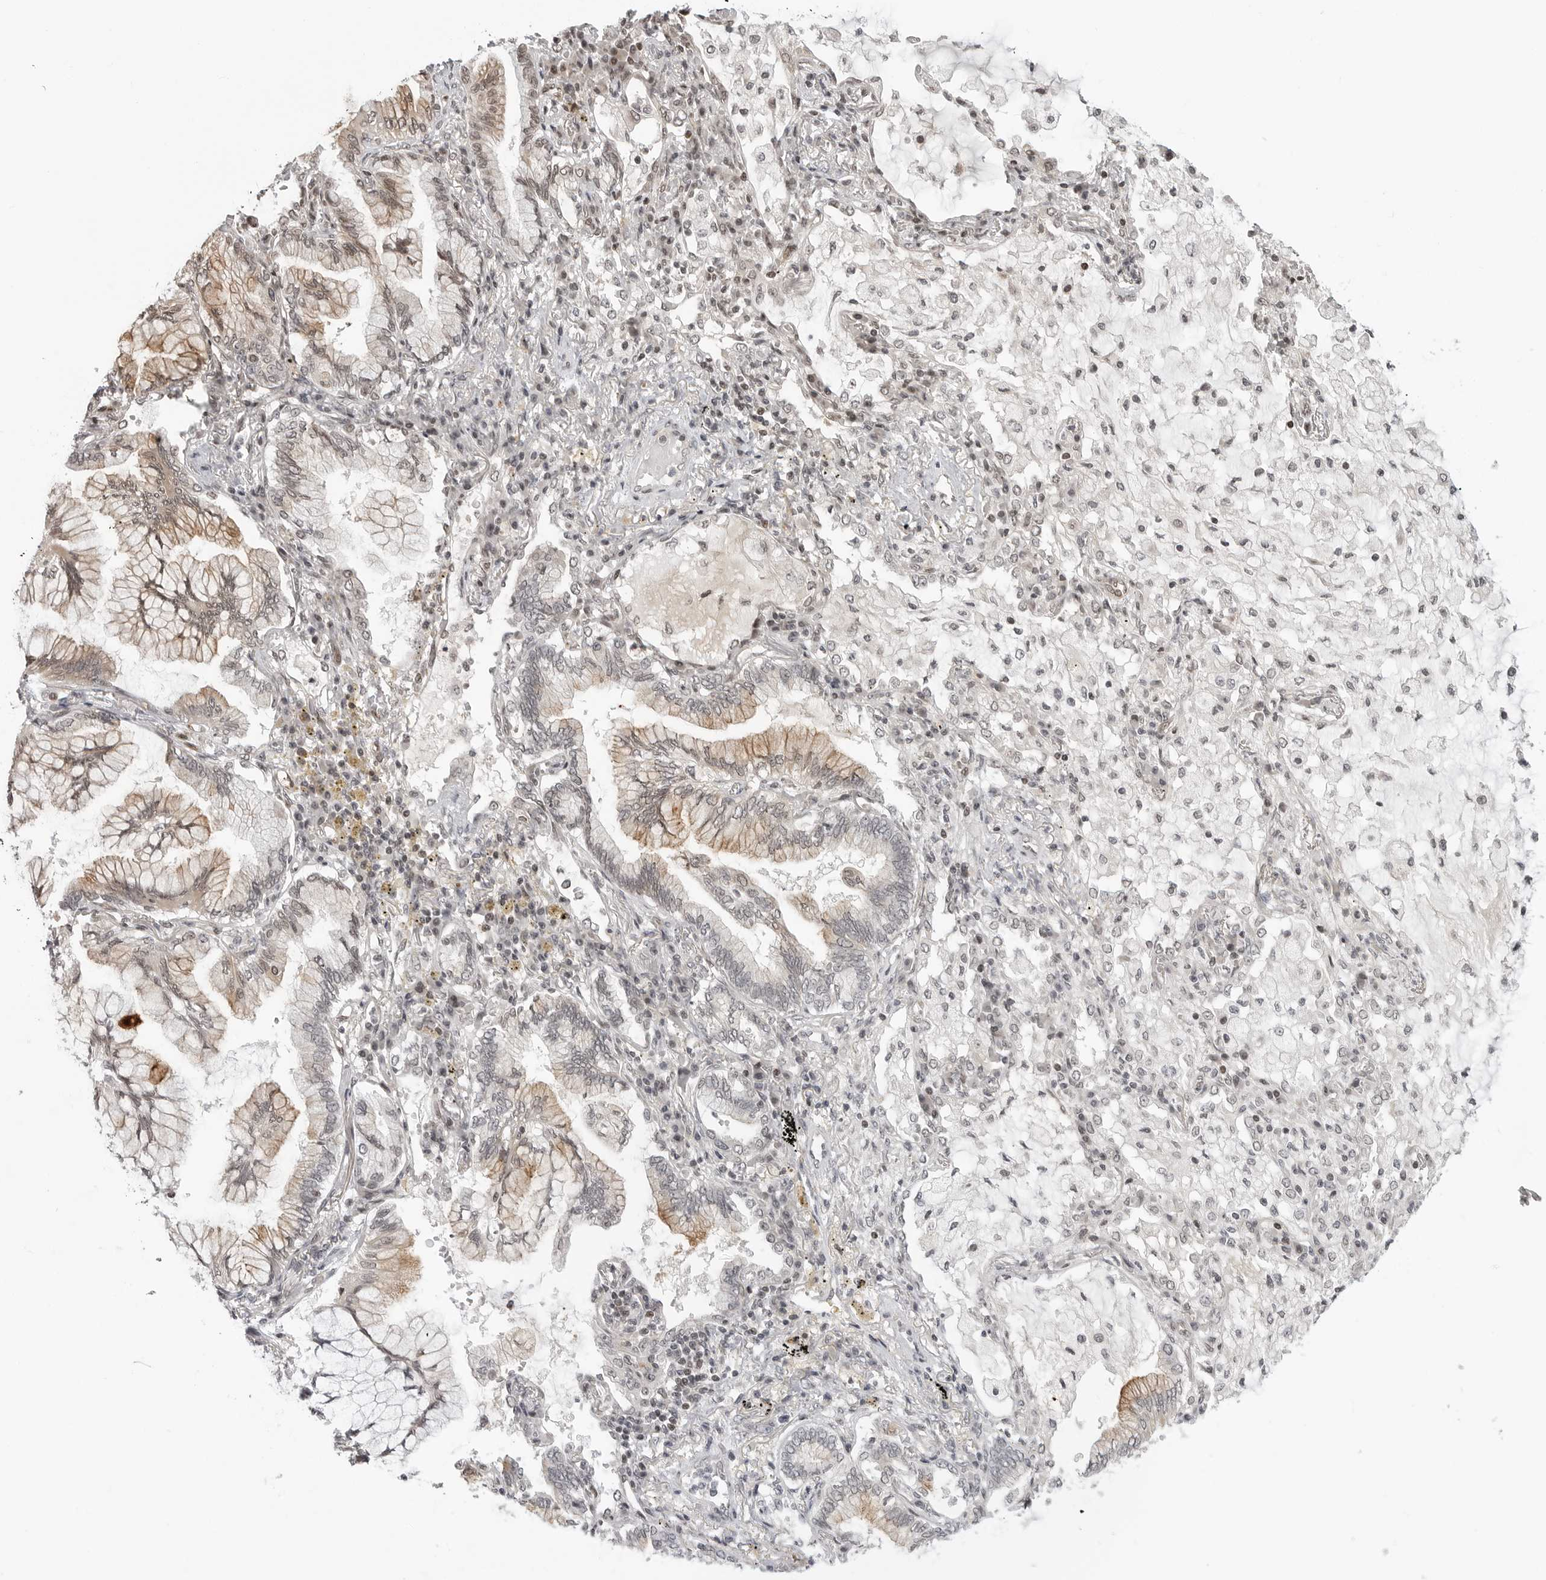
{"staining": {"intensity": "moderate", "quantity": "25%-75%", "location": "cytoplasmic/membranous,nuclear"}, "tissue": "lung cancer", "cell_type": "Tumor cells", "image_type": "cancer", "snomed": [{"axis": "morphology", "description": "Adenocarcinoma, NOS"}, {"axis": "topography", "description": "Lung"}], "caption": "Human lung cancer (adenocarcinoma) stained for a protein (brown) exhibits moderate cytoplasmic/membranous and nuclear positive positivity in approximately 25%-75% of tumor cells.", "gene": "C8orf33", "patient": {"sex": "female", "age": 70}}